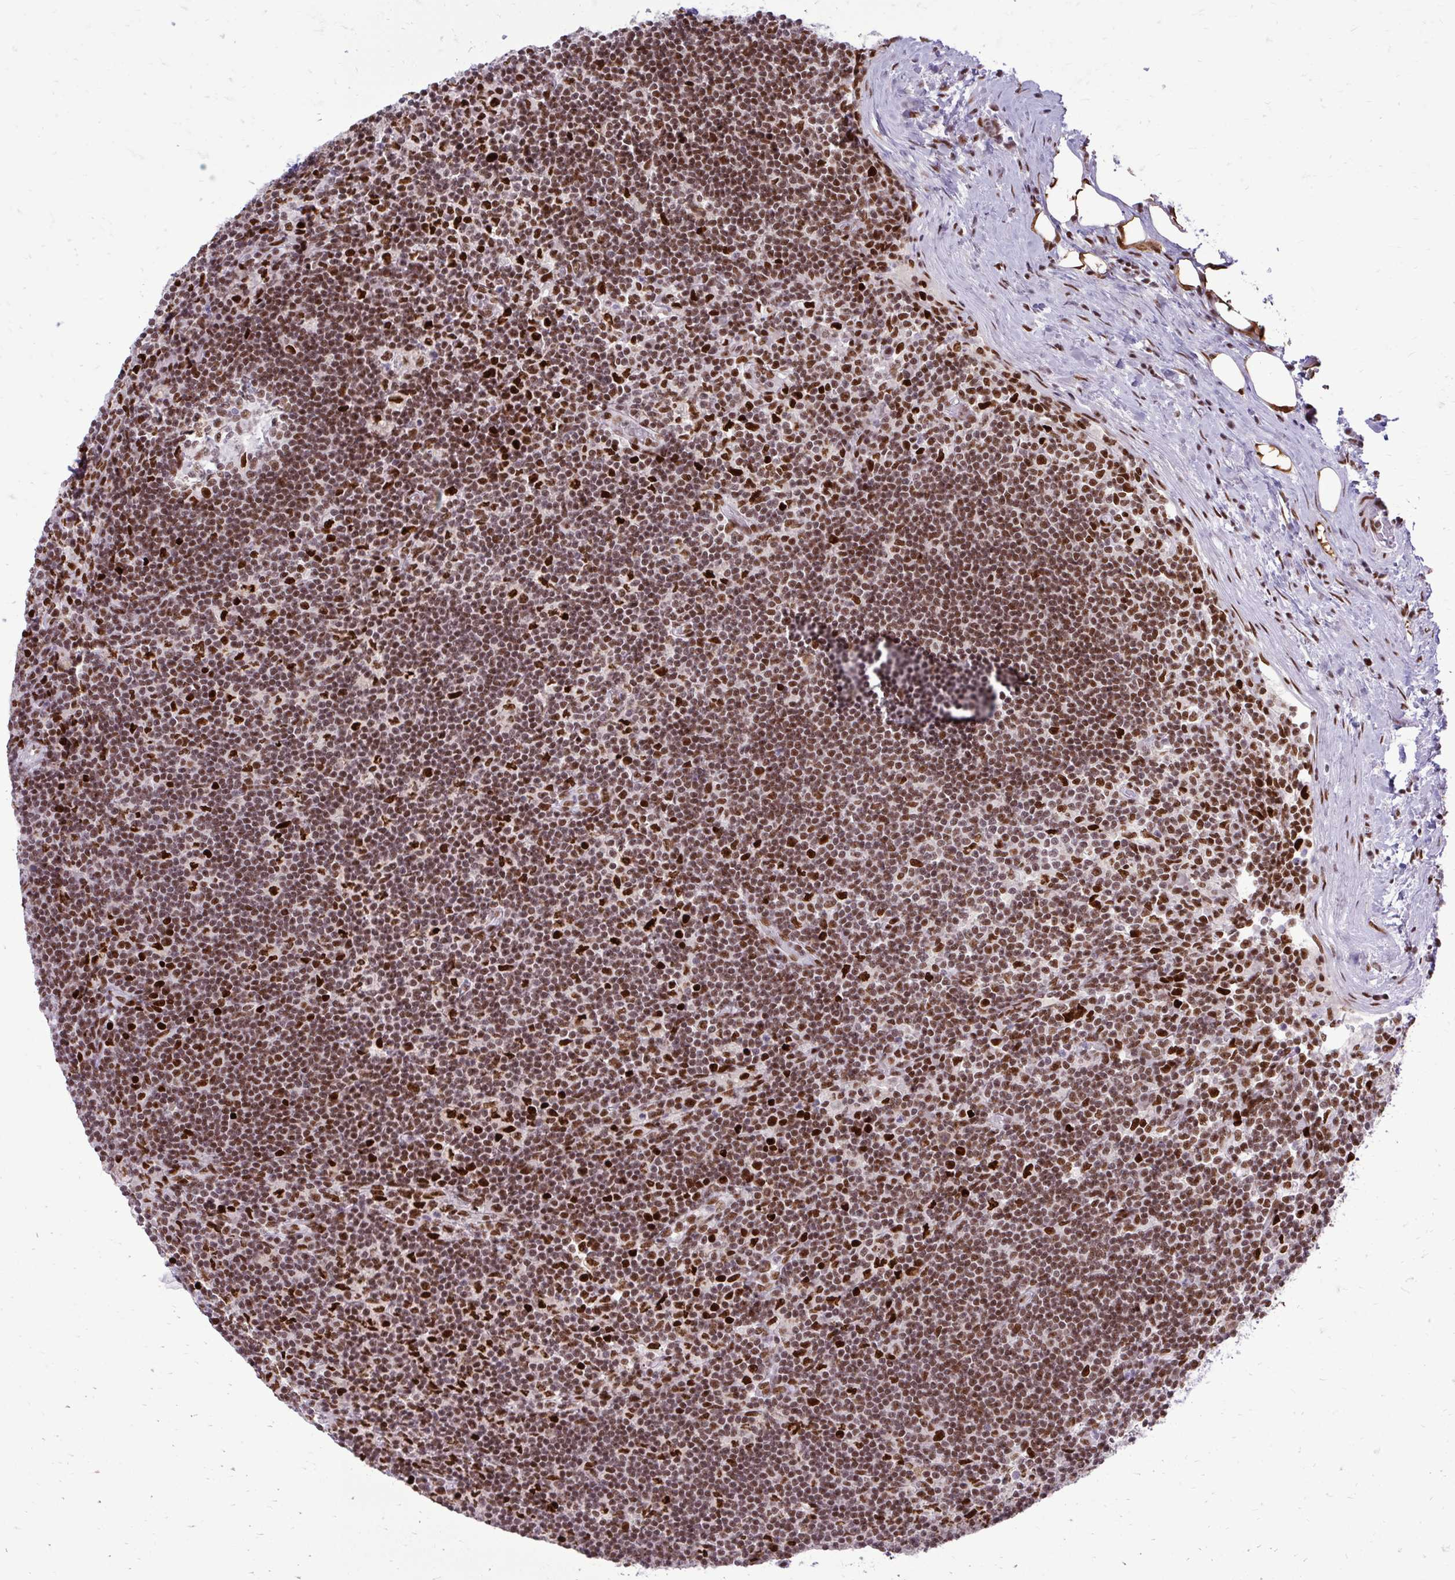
{"staining": {"intensity": "moderate", "quantity": "<25%", "location": "nuclear"}, "tissue": "lymph node", "cell_type": "Germinal center cells", "image_type": "normal", "snomed": [{"axis": "morphology", "description": "Normal tissue, NOS"}, {"axis": "topography", "description": "Lymph node"}], "caption": "Protein staining of unremarkable lymph node exhibits moderate nuclear staining in approximately <25% of germinal center cells.", "gene": "CDYL", "patient": {"sex": "male", "age": 67}}